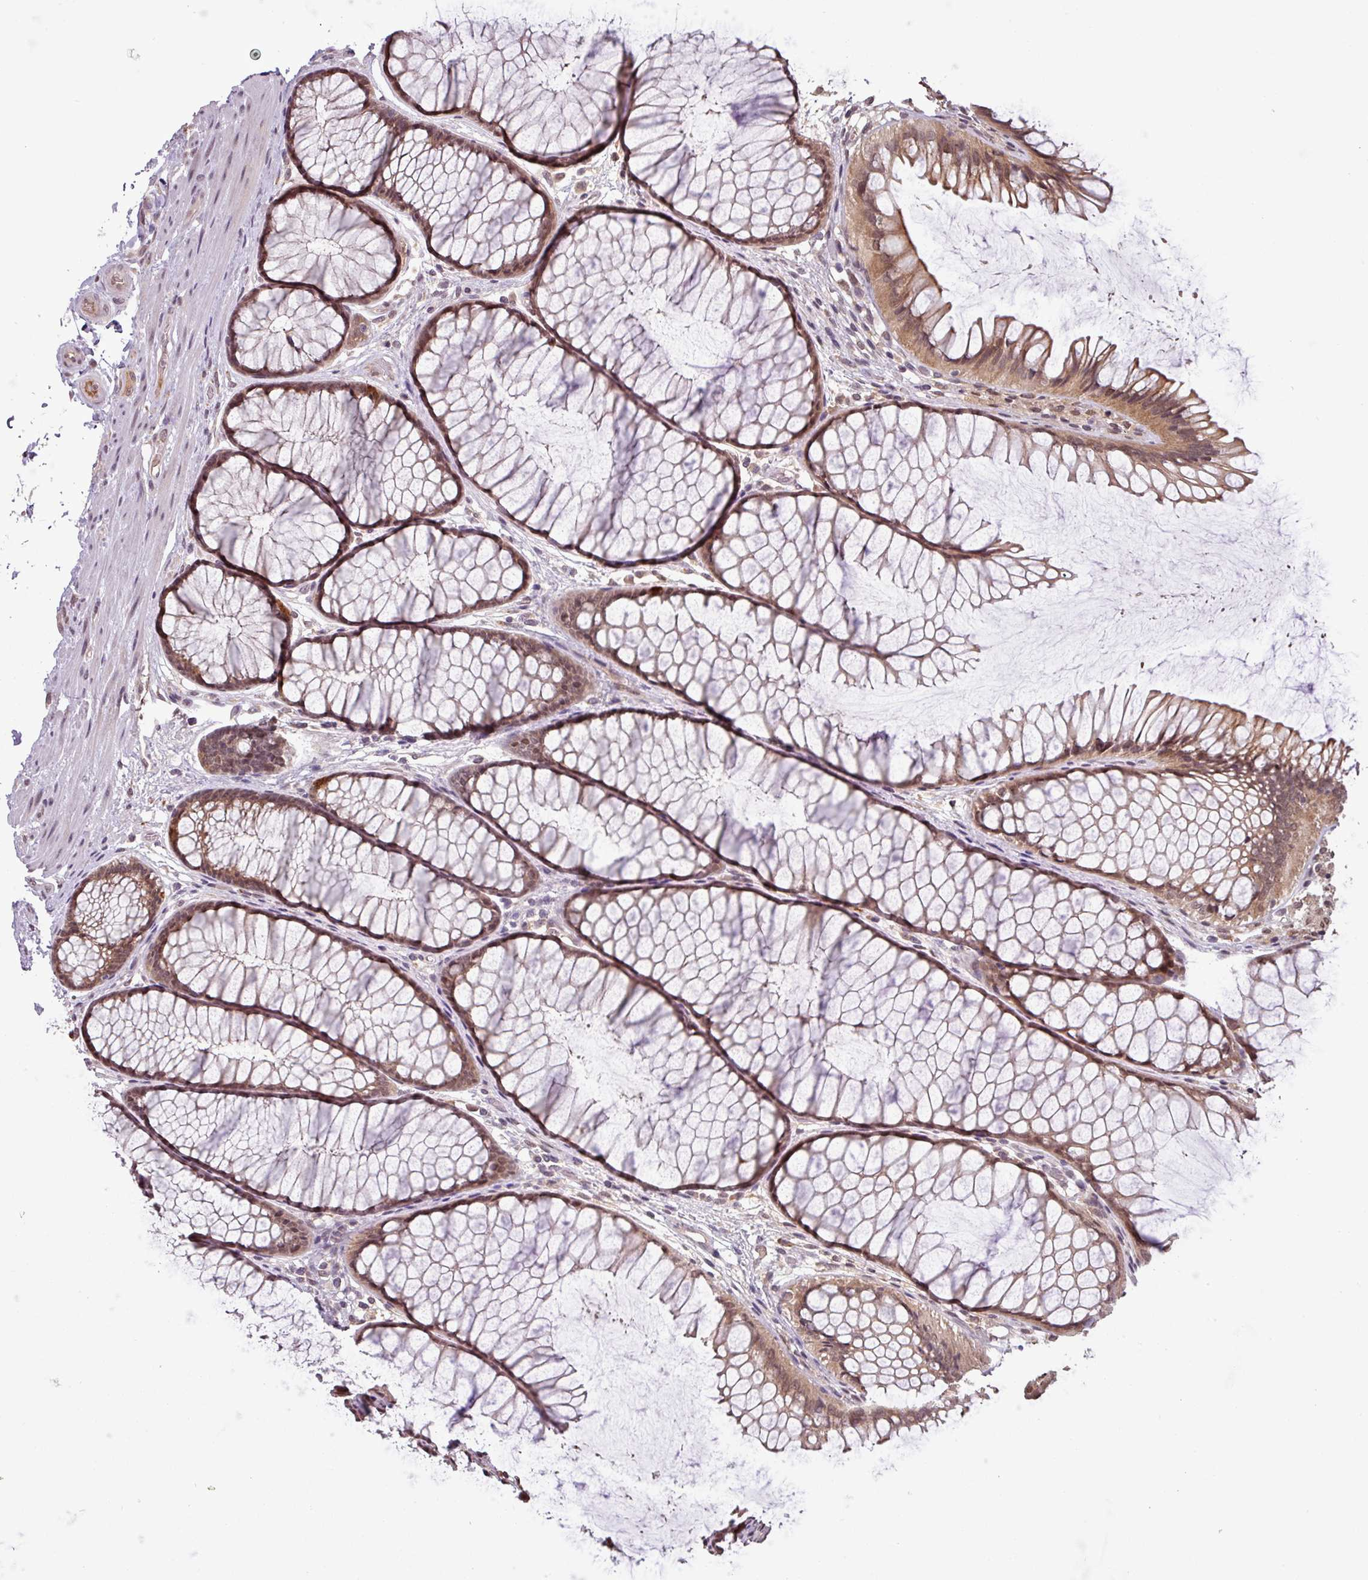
{"staining": {"intensity": "weak", "quantity": ">75%", "location": "nuclear"}, "tissue": "colon", "cell_type": "Endothelial cells", "image_type": "normal", "snomed": [{"axis": "morphology", "description": "Normal tissue, NOS"}, {"axis": "topography", "description": "Colon"}], "caption": "Endothelial cells reveal low levels of weak nuclear expression in about >75% of cells in benign human colon. (DAB (3,3'-diaminobenzidine) IHC with brightfield microscopy, high magnification).", "gene": "NOB1", "patient": {"sex": "female", "age": 82}}